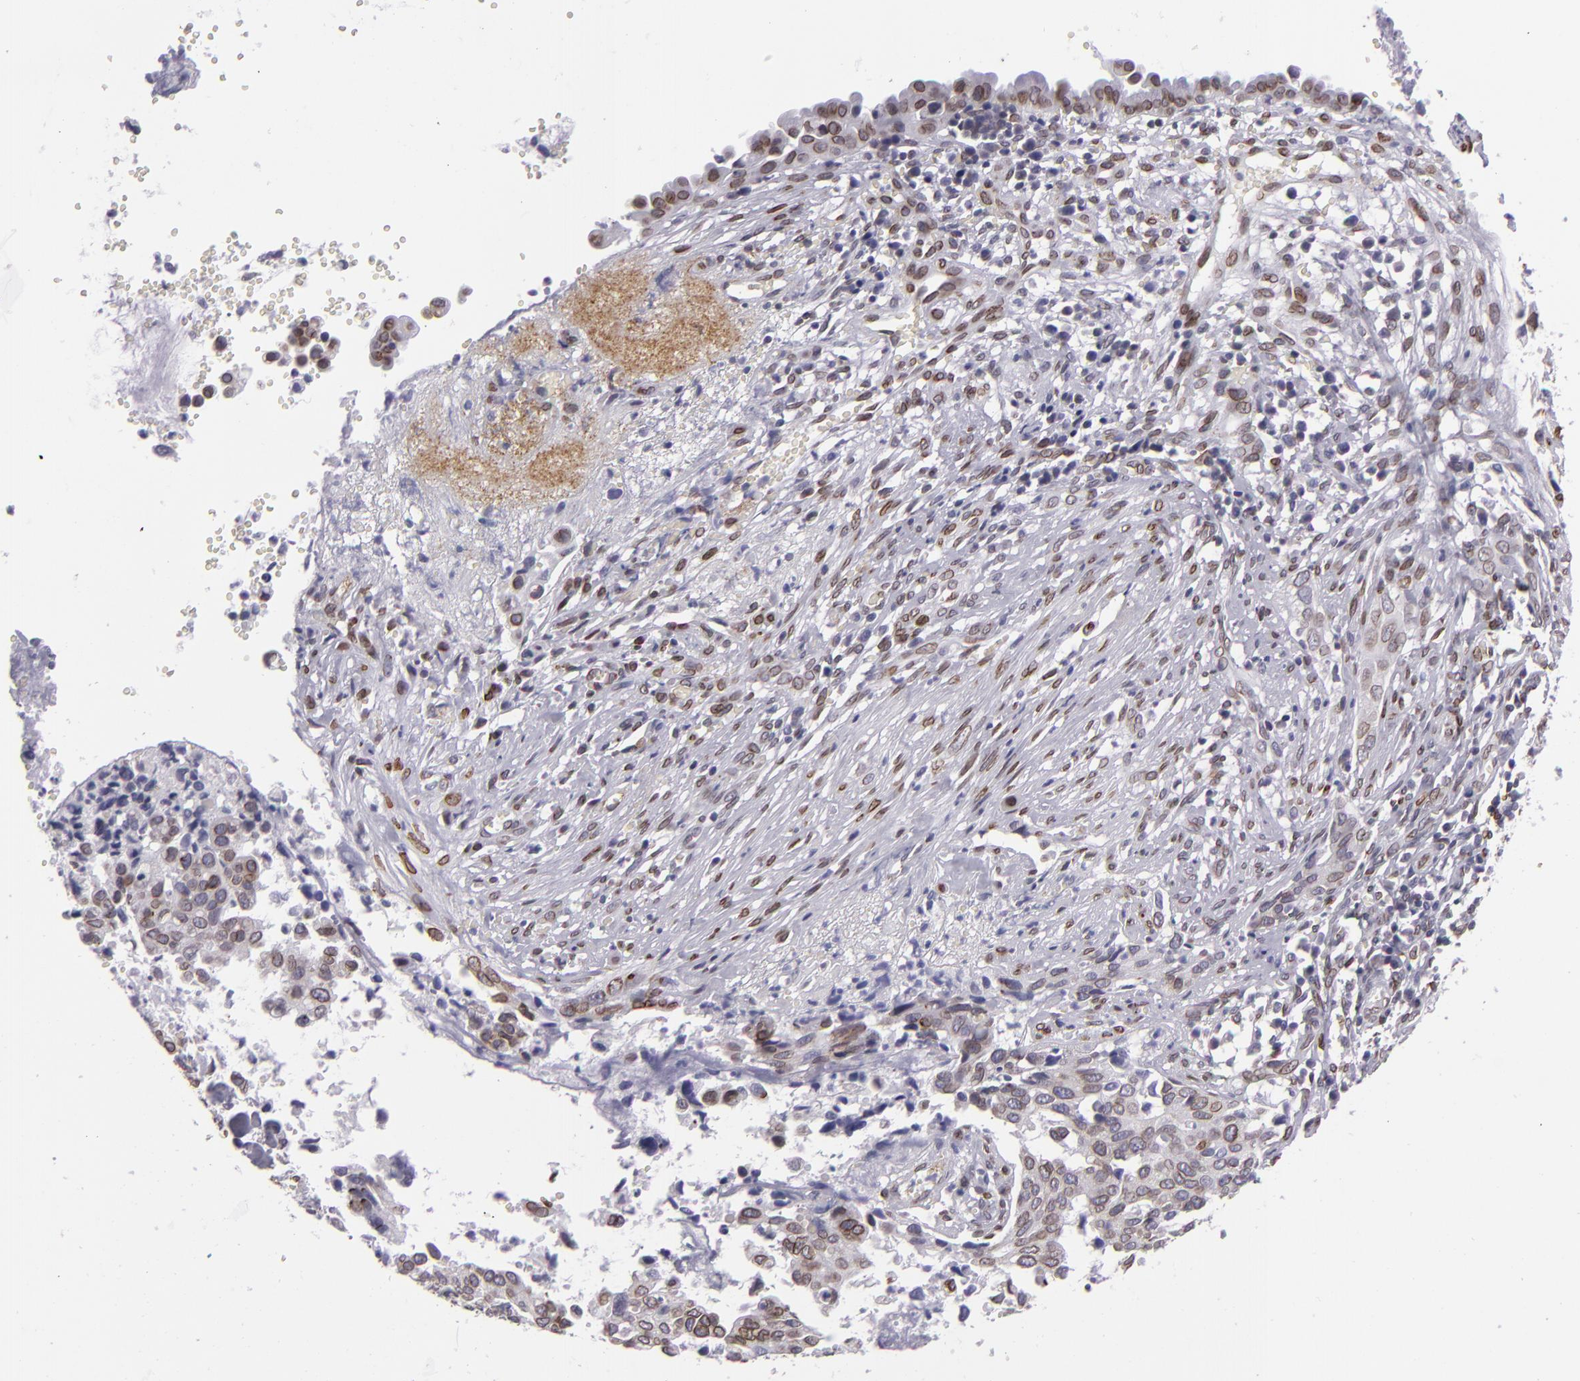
{"staining": {"intensity": "moderate", "quantity": "25%-75%", "location": "nuclear"}, "tissue": "cervical cancer", "cell_type": "Tumor cells", "image_type": "cancer", "snomed": [{"axis": "morphology", "description": "Normal tissue, NOS"}, {"axis": "morphology", "description": "Squamous cell carcinoma, NOS"}, {"axis": "topography", "description": "Cervix"}], "caption": "Immunohistochemistry staining of cervical cancer, which displays medium levels of moderate nuclear positivity in approximately 25%-75% of tumor cells indicating moderate nuclear protein staining. The staining was performed using DAB (brown) for protein detection and nuclei were counterstained in hematoxylin (blue).", "gene": "EMD", "patient": {"sex": "female", "age": 45}}